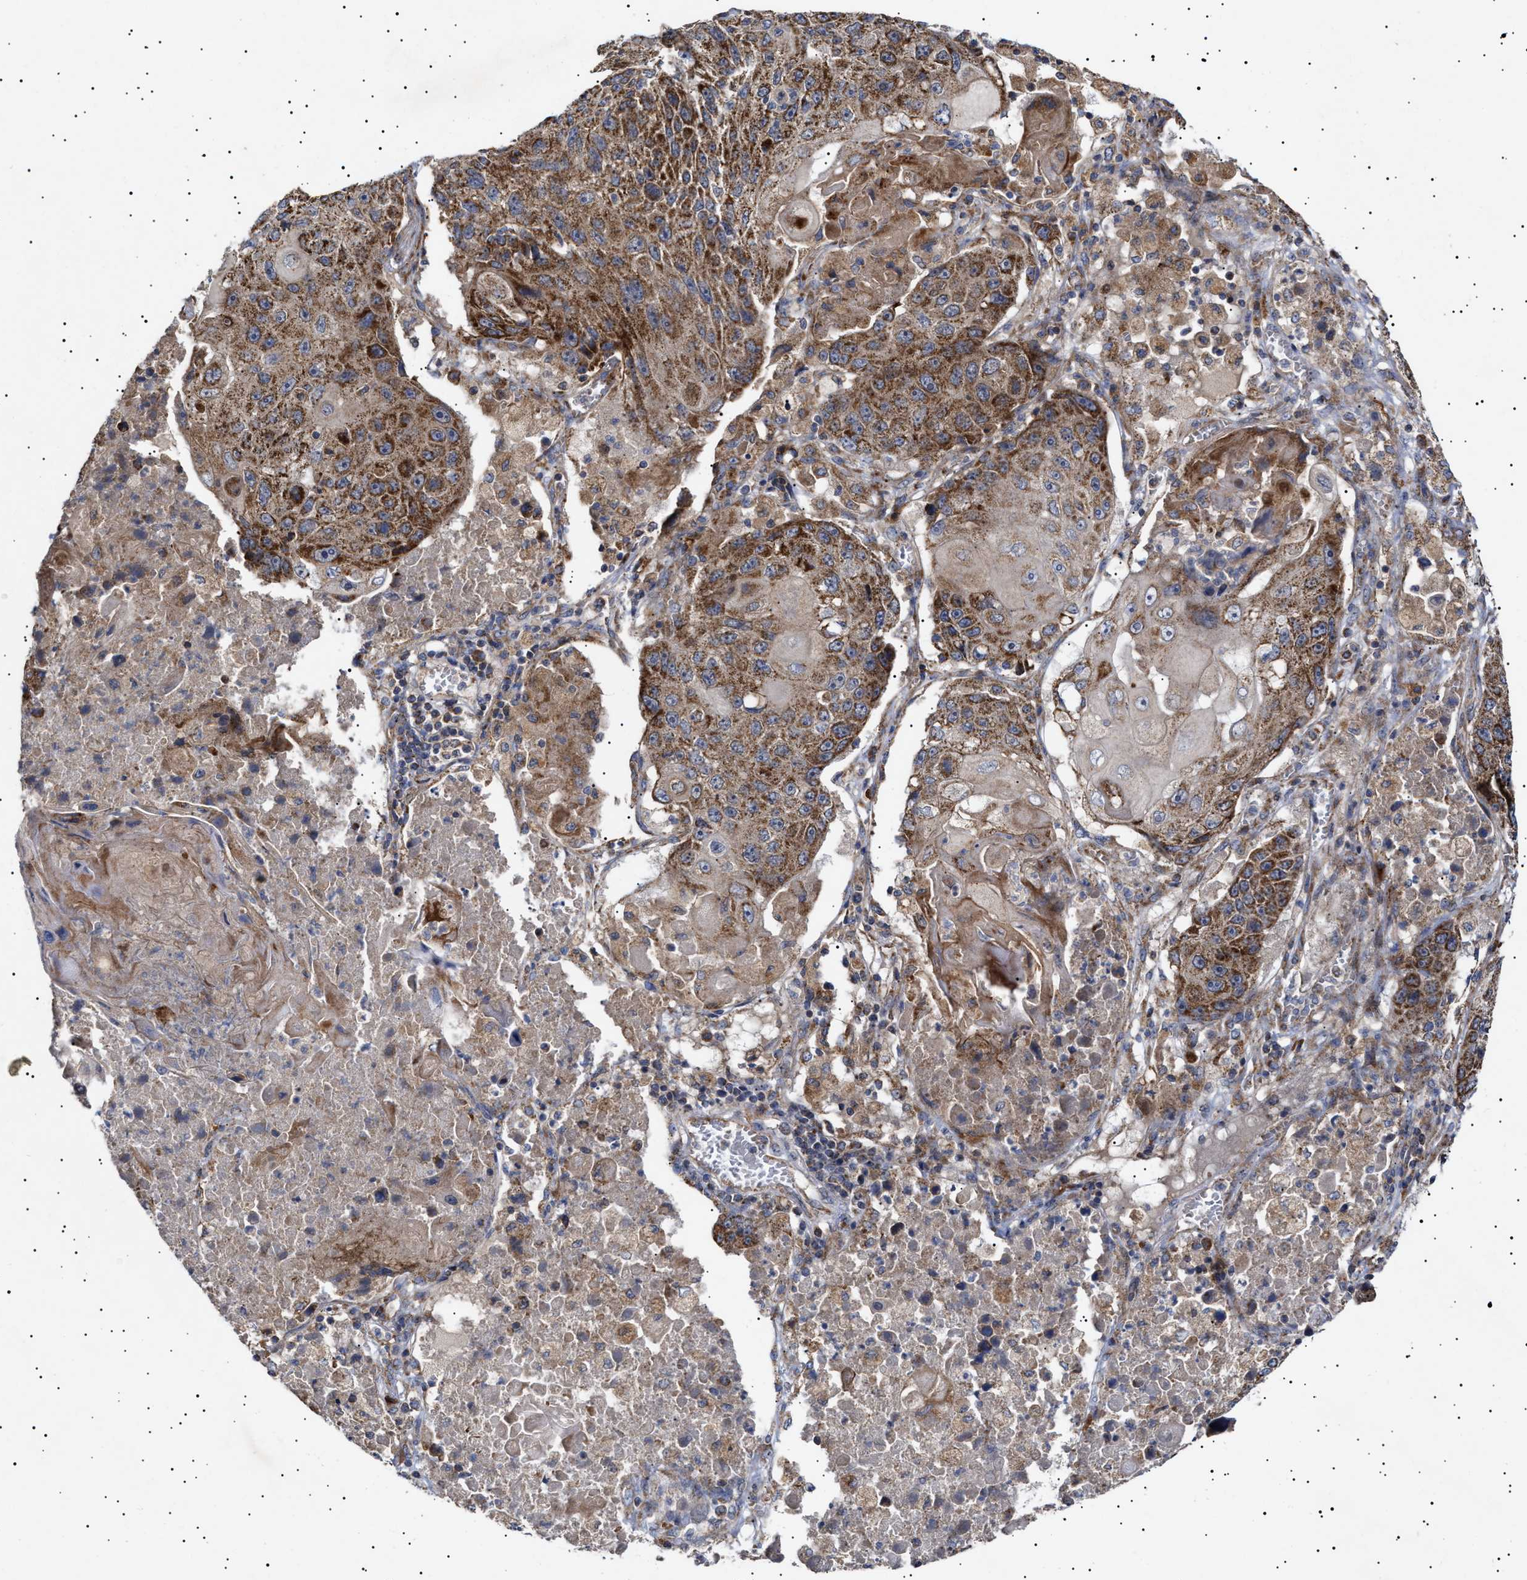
{"staining": {"intensity": "strong", "quantity": ">75%", "location": "cytoplasmic/membranous"}, "tissue": "lung cancer", "cell_type": "Tumor cells", "image_type": "cancer", "snomed": [{"axis": "morphology", "description": "Squamous cell carcinoma, NOS"}, {"axis": "topography", "description": "Lung"}], "caption": "There is high levels of strong cytoplasmic/membranous expression in tumor cells of lung cancer (squamous cell carcinoma), as demonstrated by immunohistochemical staining (brown color).", "gene": "MRPL10", "patient": {"sex": "male", "age": 61}}